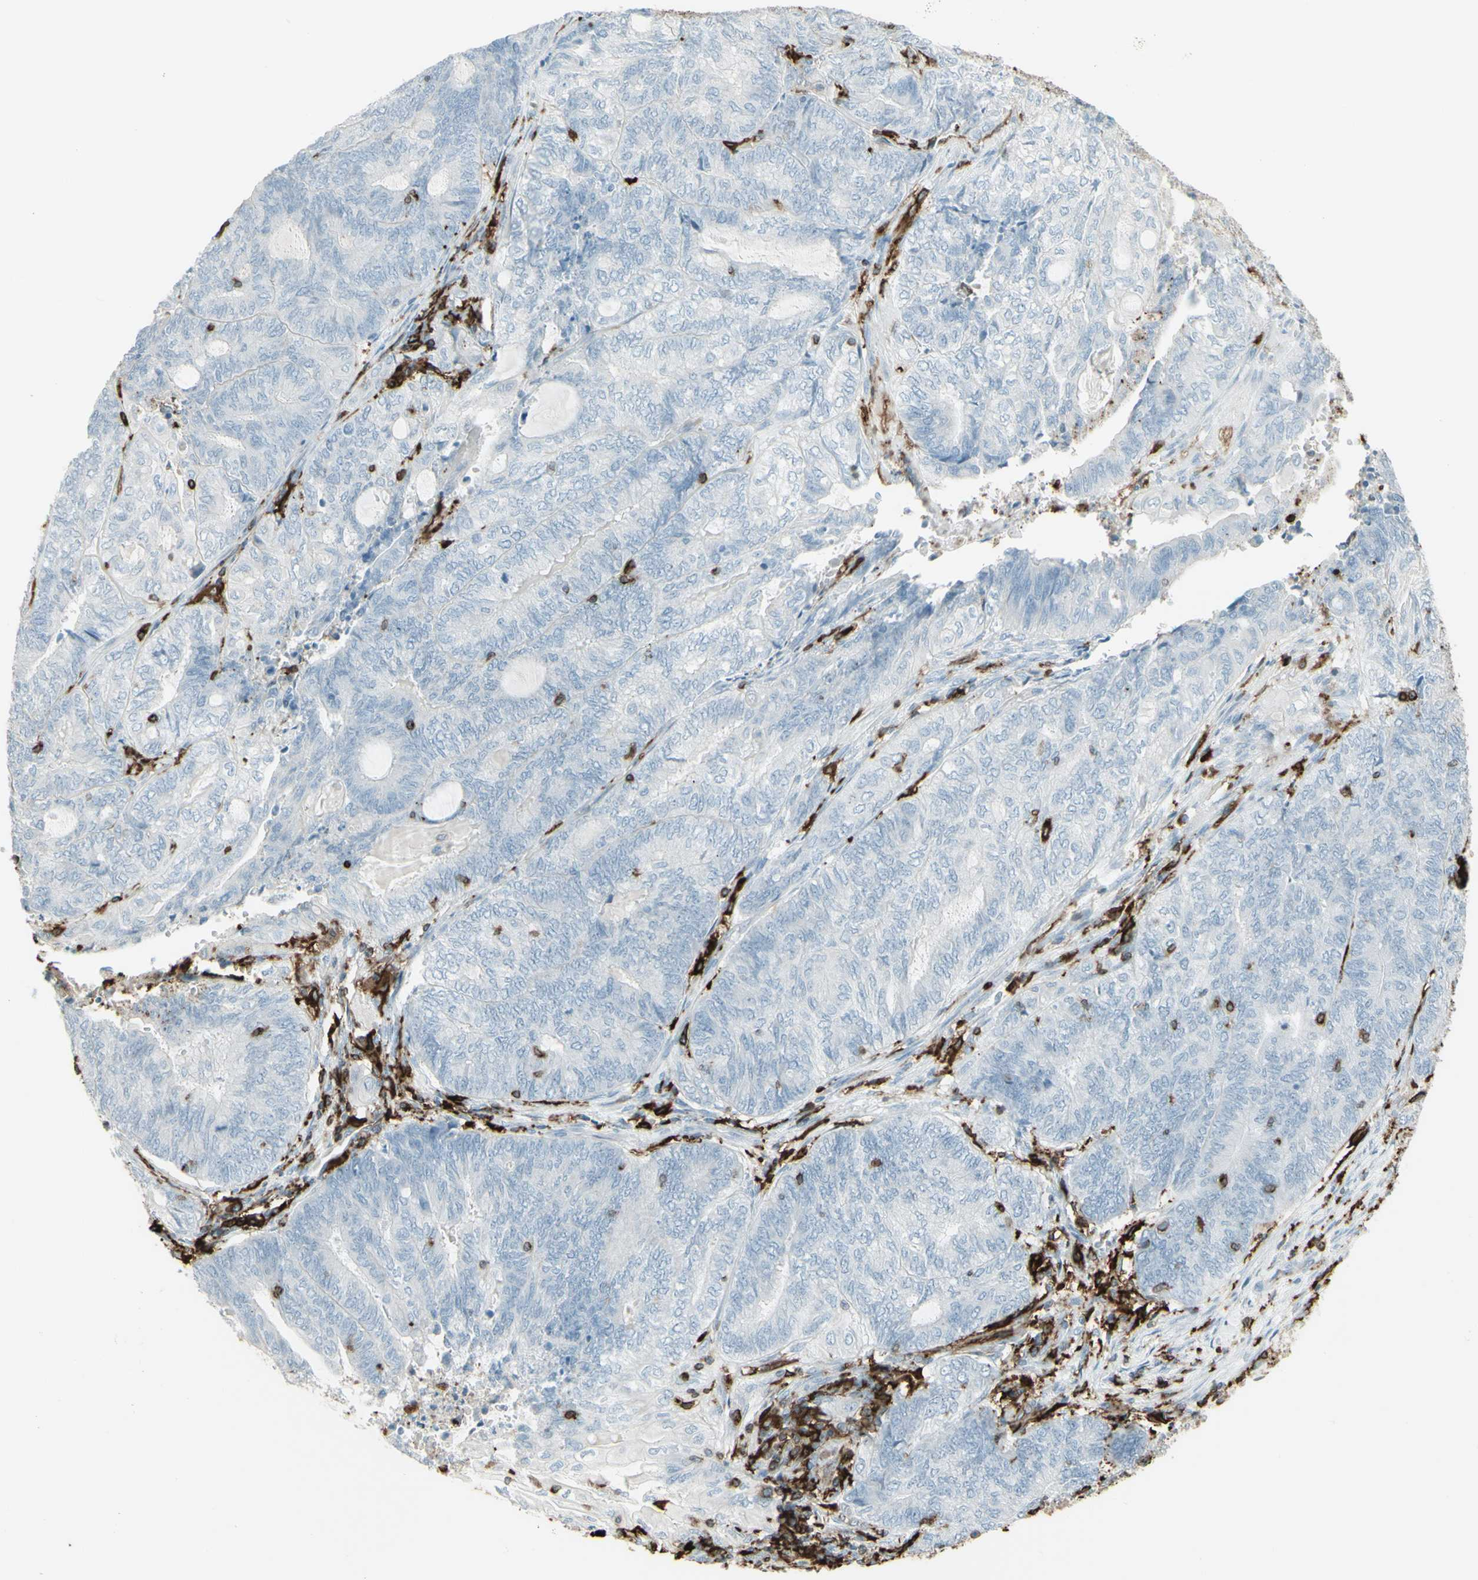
{"staining": {"intensity": "negative", "quantity": "none", "location": "none"}, "tissue": "endometrial cancer", "cell_type": "Tumor cells", "image_type": "cancer", "snomed": [{"axis": "morphology", "description": "Adenocarcinoma, NOS"}, {"axis": "topography", "description": "Uterus"}, {"axis": "topography", "description": "Endometrium"}], "caption": "Tumor cells show no significant protein positivity in endometrial cancer (adenocarcinoma).", "gene": "HLA-DPB1", "patient": {"sex": "female", "age": 70}}